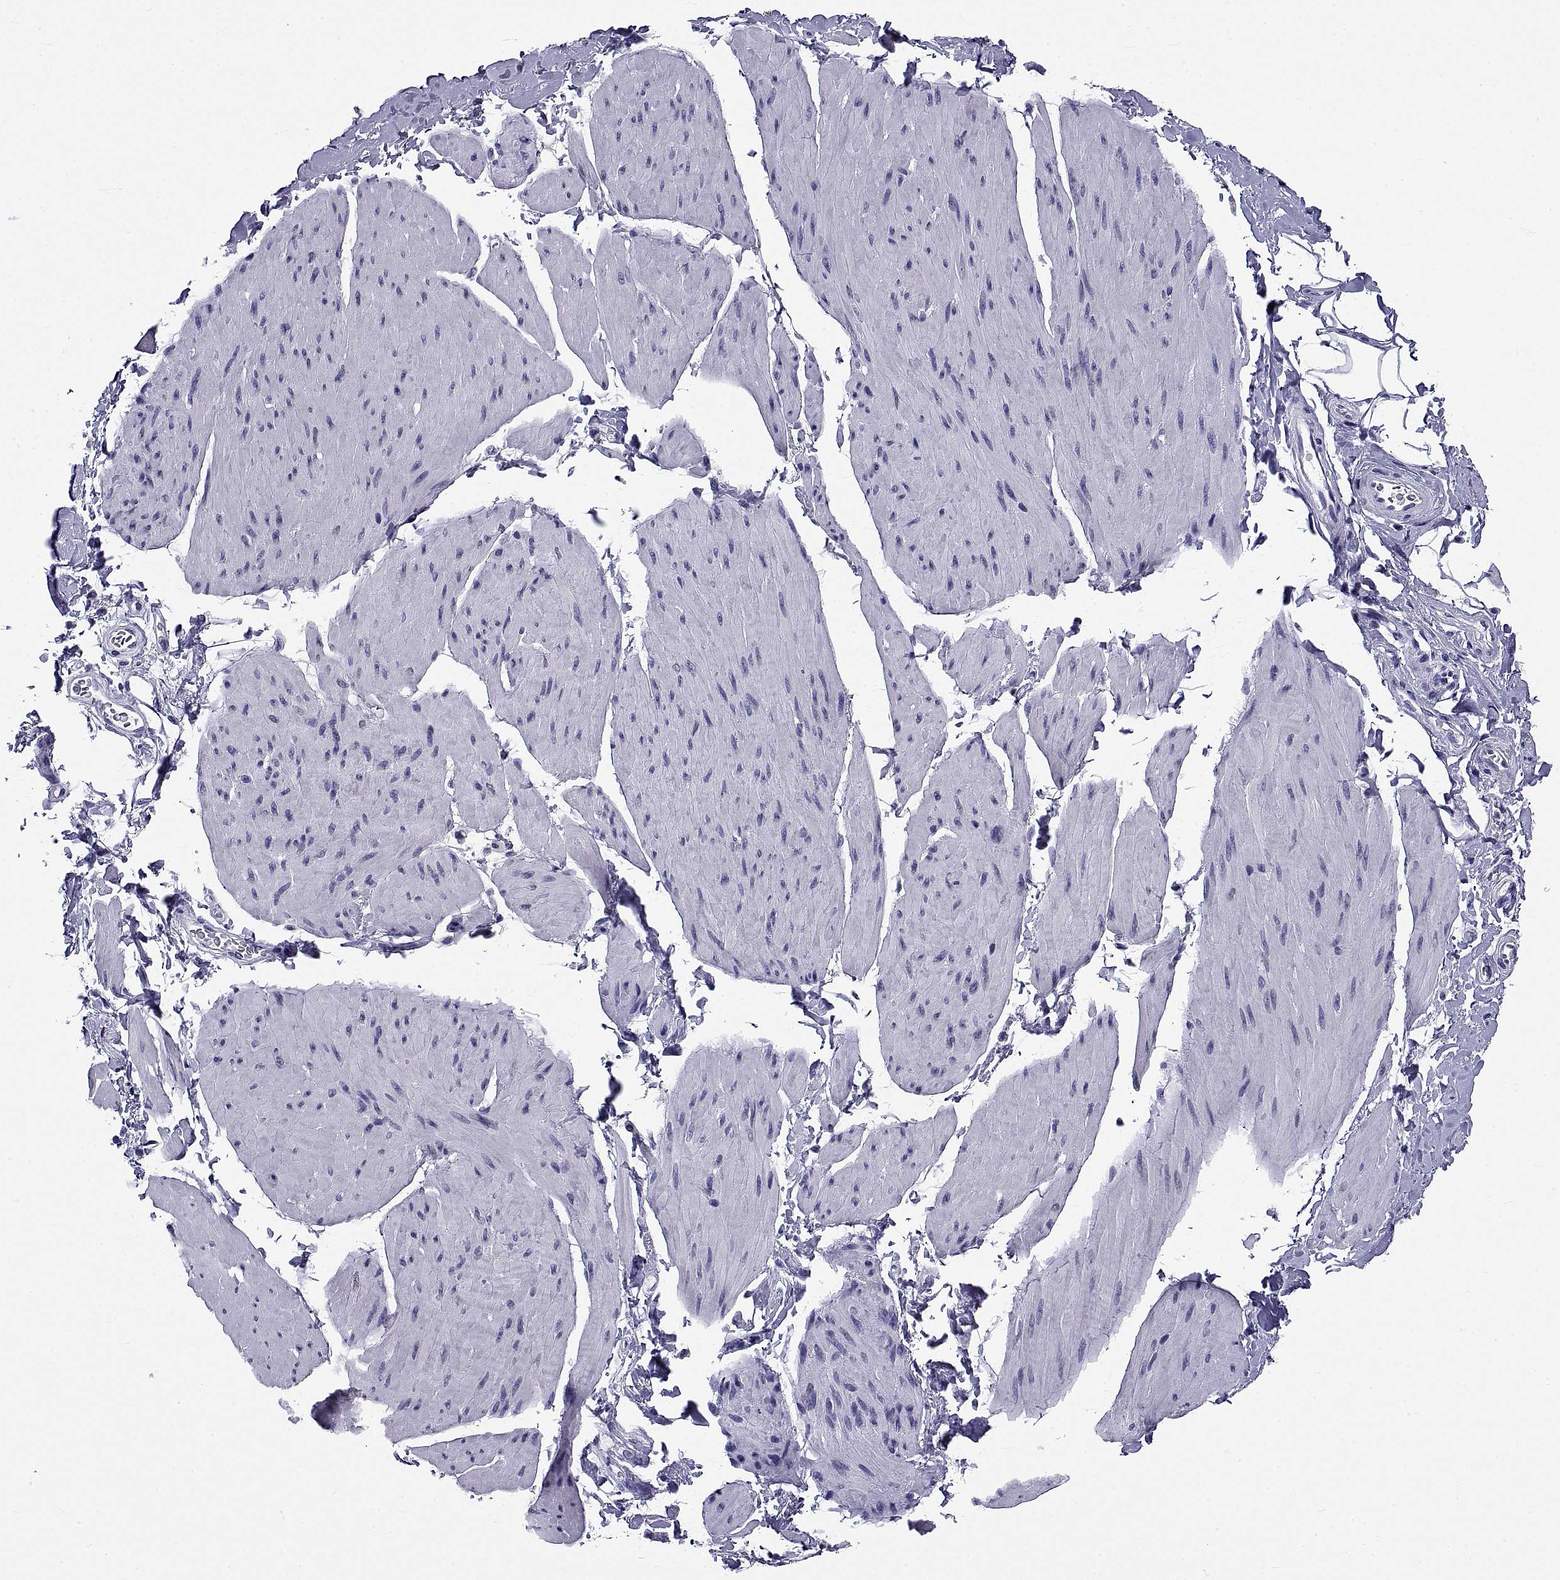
{"staining": {"intensity": "negative", "quantity": "none", "location": "none"}, "tissue": "smooth muscle", "cell_type": "Smooth muscle cells", "image_type": "normal", "snomed": [{"axis": "morphology", "description": "Normal tissue, NOS"}, {"axis": "topography", "description": "Adipose tissue"}, {"axis": "topography", "description": "Smooth muscle"}, {"axis": "topography", "description": "Peripheral nerve tissue"}], "caption": "A photomicrograph of smooth muscle stained for a protein displays no brown staining in smooth muscle cells. Nuclei are stained in blue.", "gene": "TGFBR3L", "patient": {"sex": "male", "age": 83}}